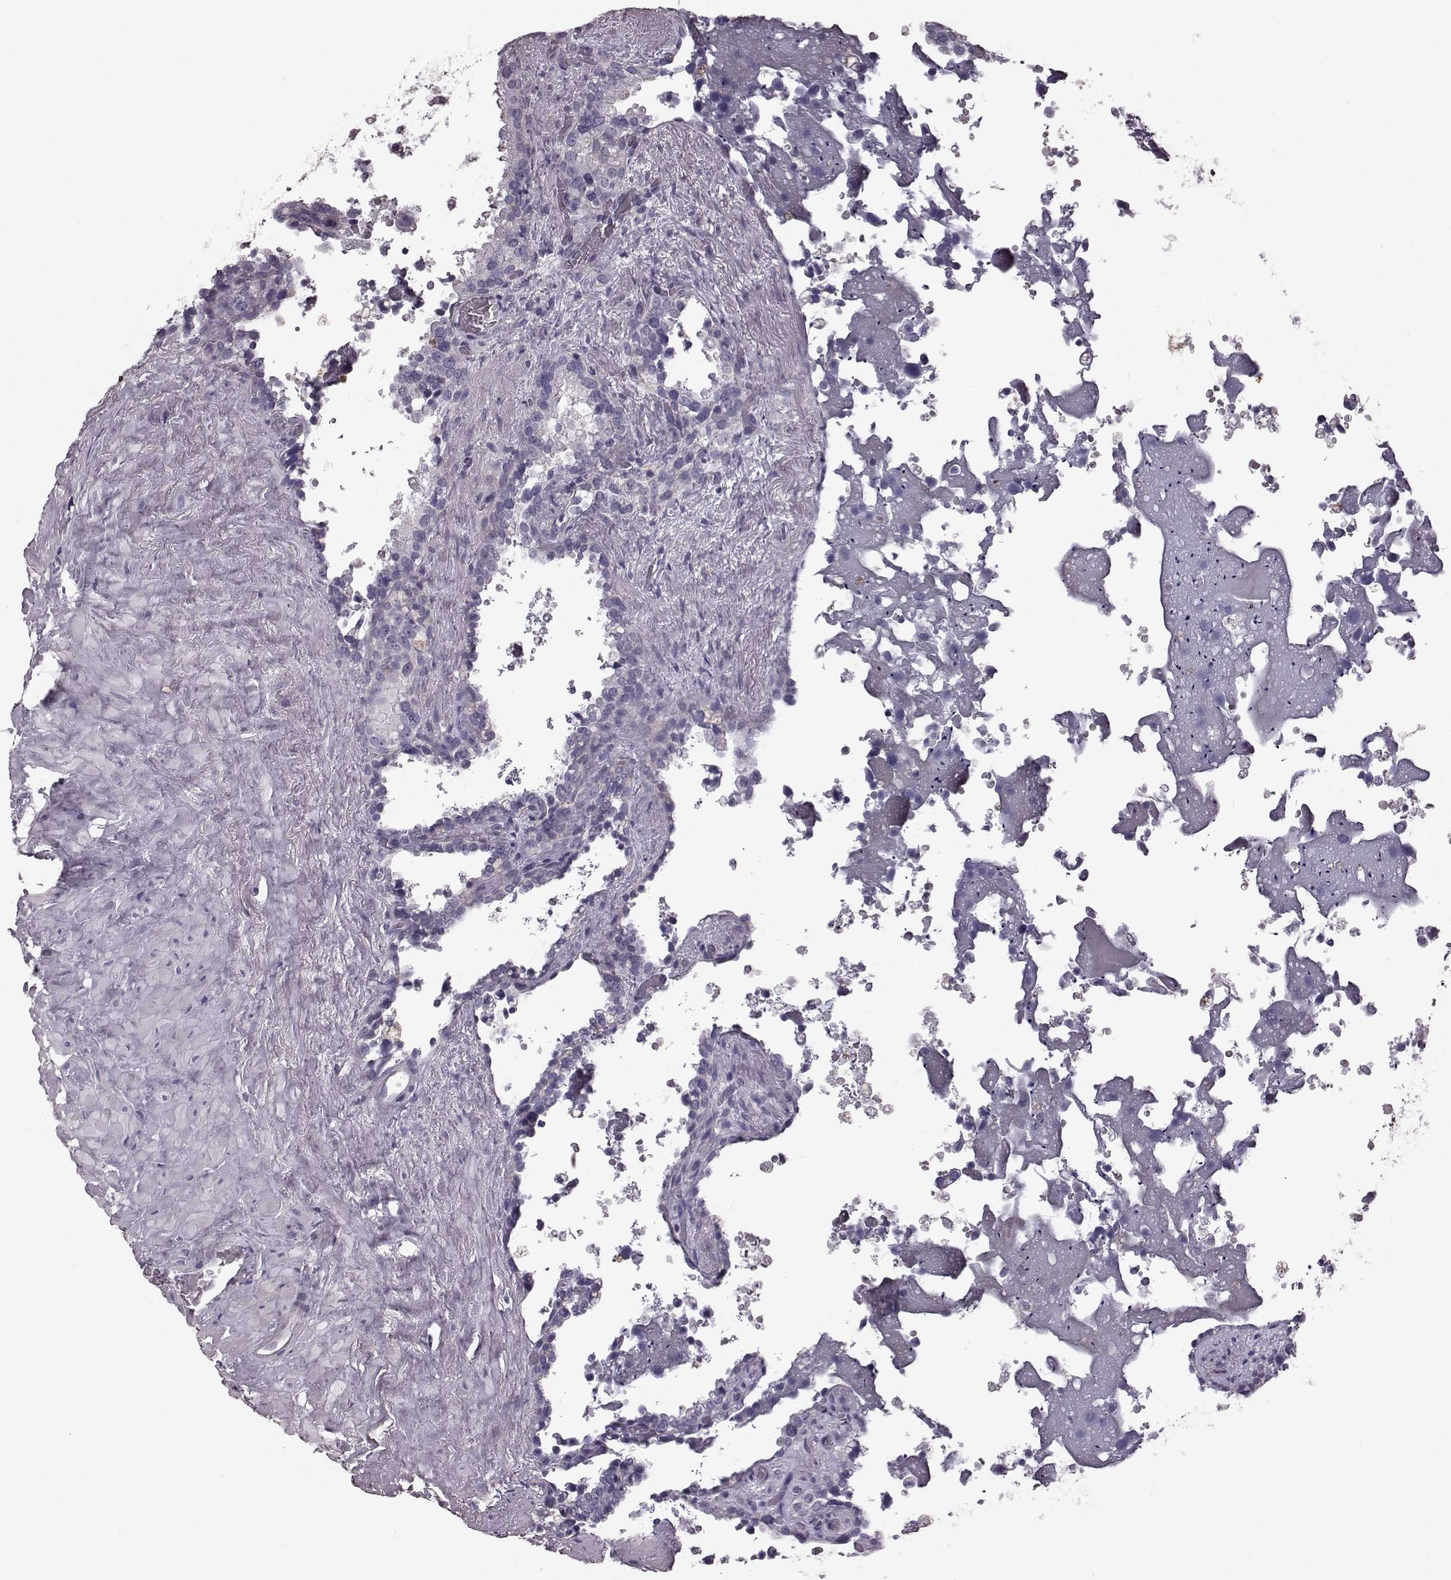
{"staining": {"intensity": "negative", "quantity": "none", "location": "none"}, "tissue": "seminal vesicle", "cell_type": "Glandular cells", "image_type": "normal", "snomed": [{"axis": "morphology", "description": "Normal tissue, NOS"}, {"axis": "topography", "description": "Seminal veicle"}], "caption": "There is no significant staining in glandular cells of seminal vesicle. The staining is performed using DAB (3,3'-diaminobenzidine) brown chromogen with nuclei counter-stained in using hematoxylin.", "gene": "CRYBA2", "patient": {"sex": "male", "age": 71}}